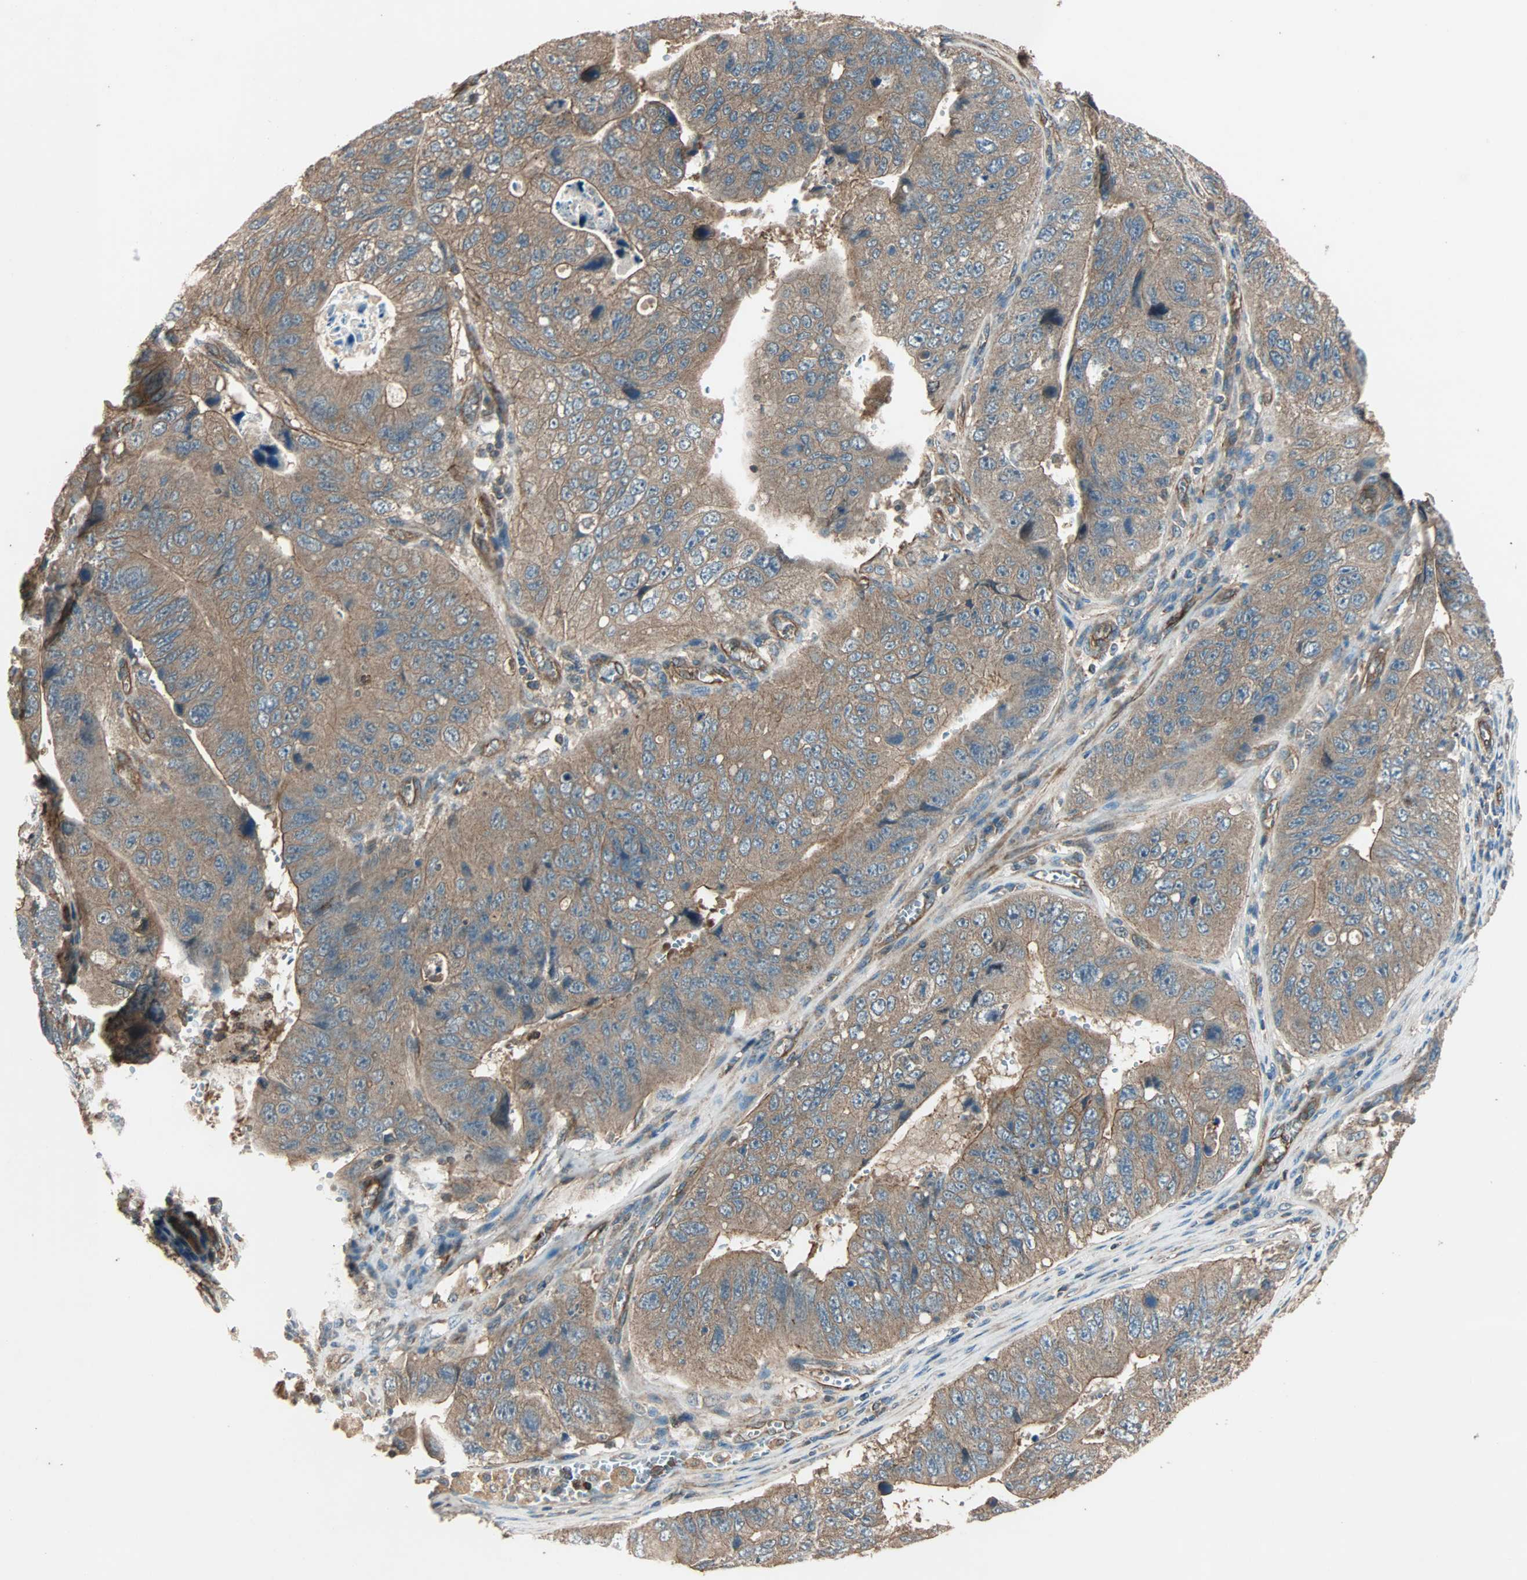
{"staining": {"intensity": "moderate", "quantity": ">75%", "location": "cytoplasmic/membranous"}, "tissue": "stomach cancer", "cell_type": "Tumor cells", "image_type": "cancer", "snomed": [{"axis": "morphology", "description": "Adenocarcinoma, NOS"}, {"axis": "topography", "description": "Stomach"}], "caption": "Moderate cytoplasmic/membranous protein staining is present in approximately >75% of tumor cells in stomach cancer. The protein is stained brown, and the nuclei are stained in blue (DAB IHC with brightfield microscopy, high magnification).", "gene": "GCK", "patient": {"sex": "male", "age": 59}}